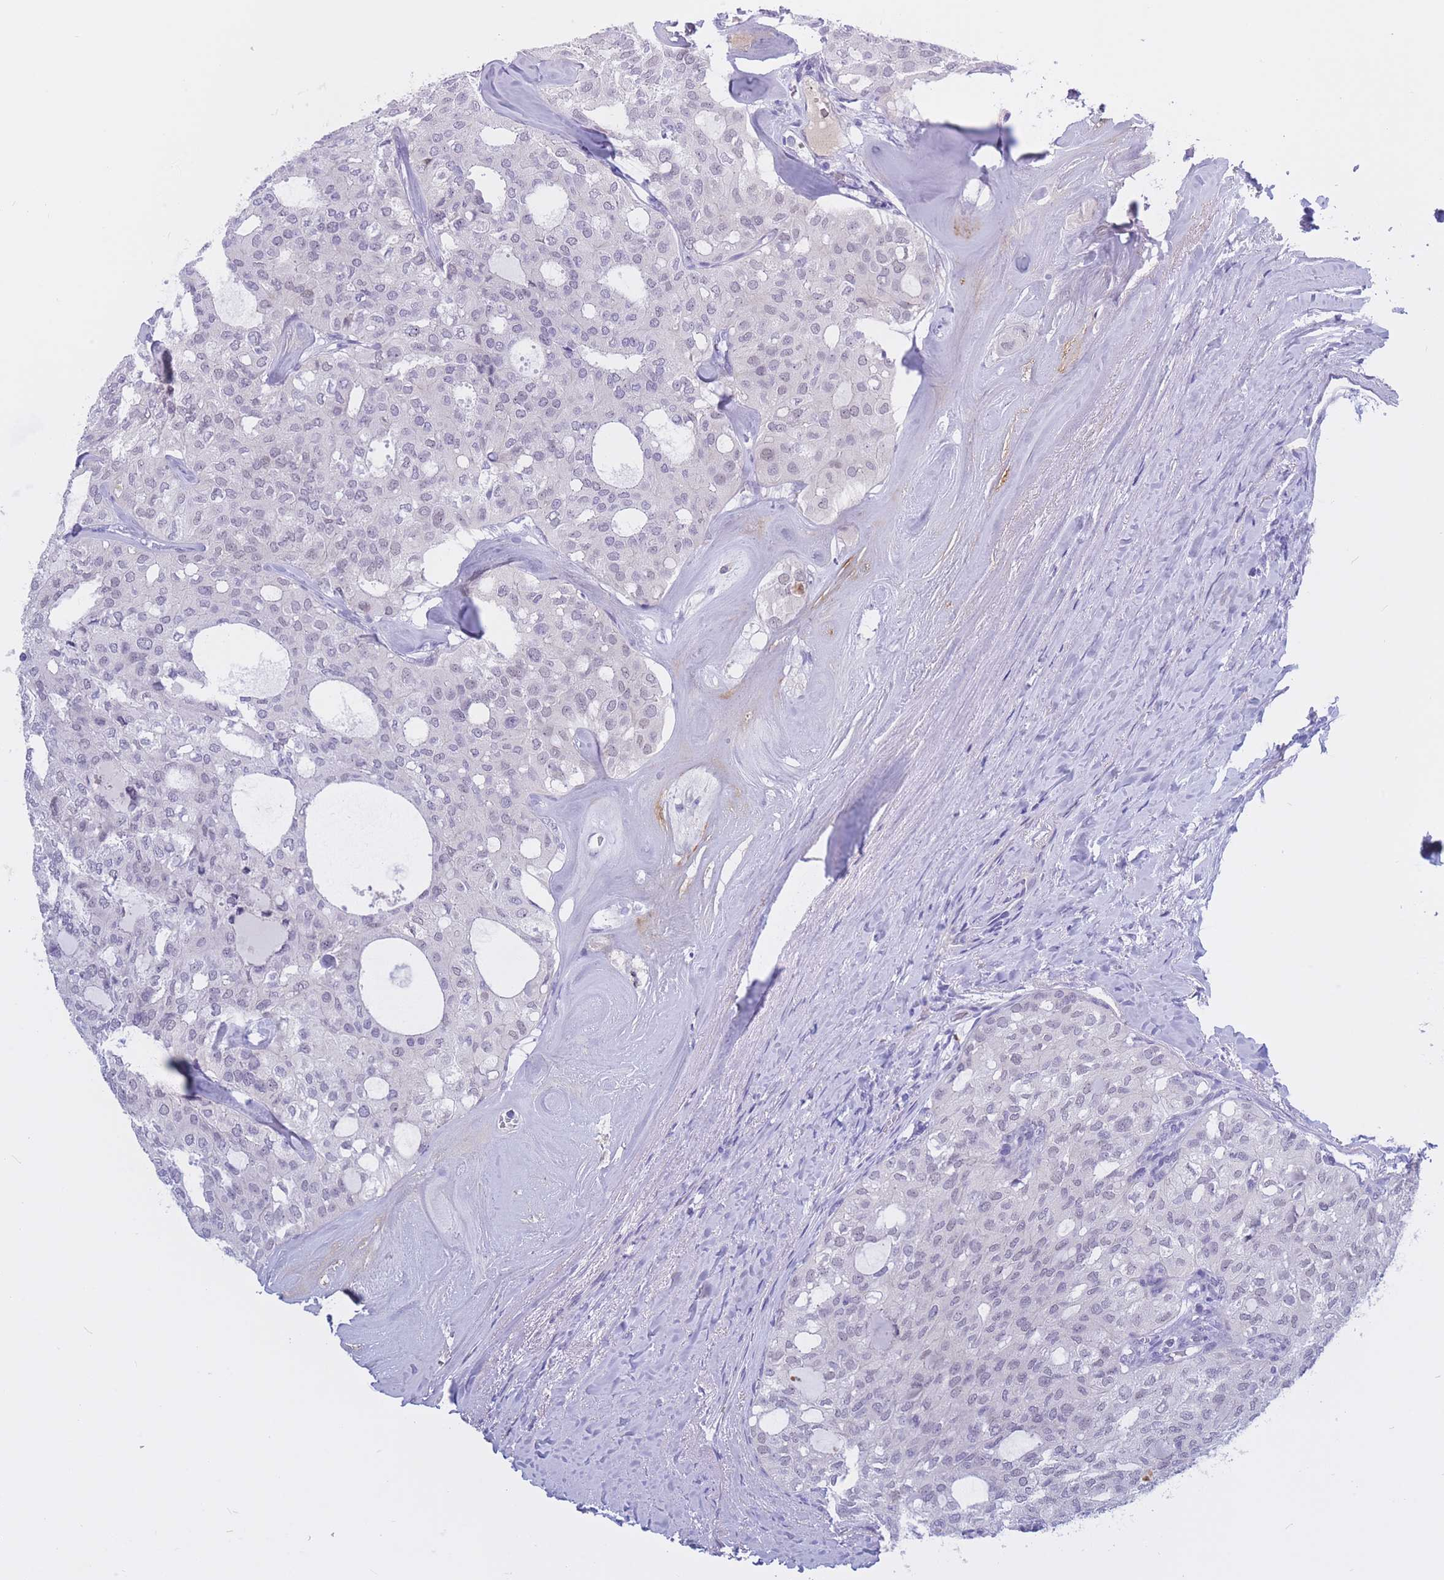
{"staining": {"intensity": "negative", "quantity": "none", "location": "none"}, "tissue": "thyroid cancer", "cell_type": "Tumor cells", "image_type": "cancer", "snomed": [{"axis": "morphology", "description": "Follicular adenoma carcinoma, NOS"}, {"axis": "topography", "description": "Thyroid gland"}], "caption": "DAB (3,3'-diaminobenzidine) immunohistochemical staining of human thyroid cancer displays no significant expression in tumor cells.", "gene": "BOP1", "patient": {"sex": "male", "age": 75}}